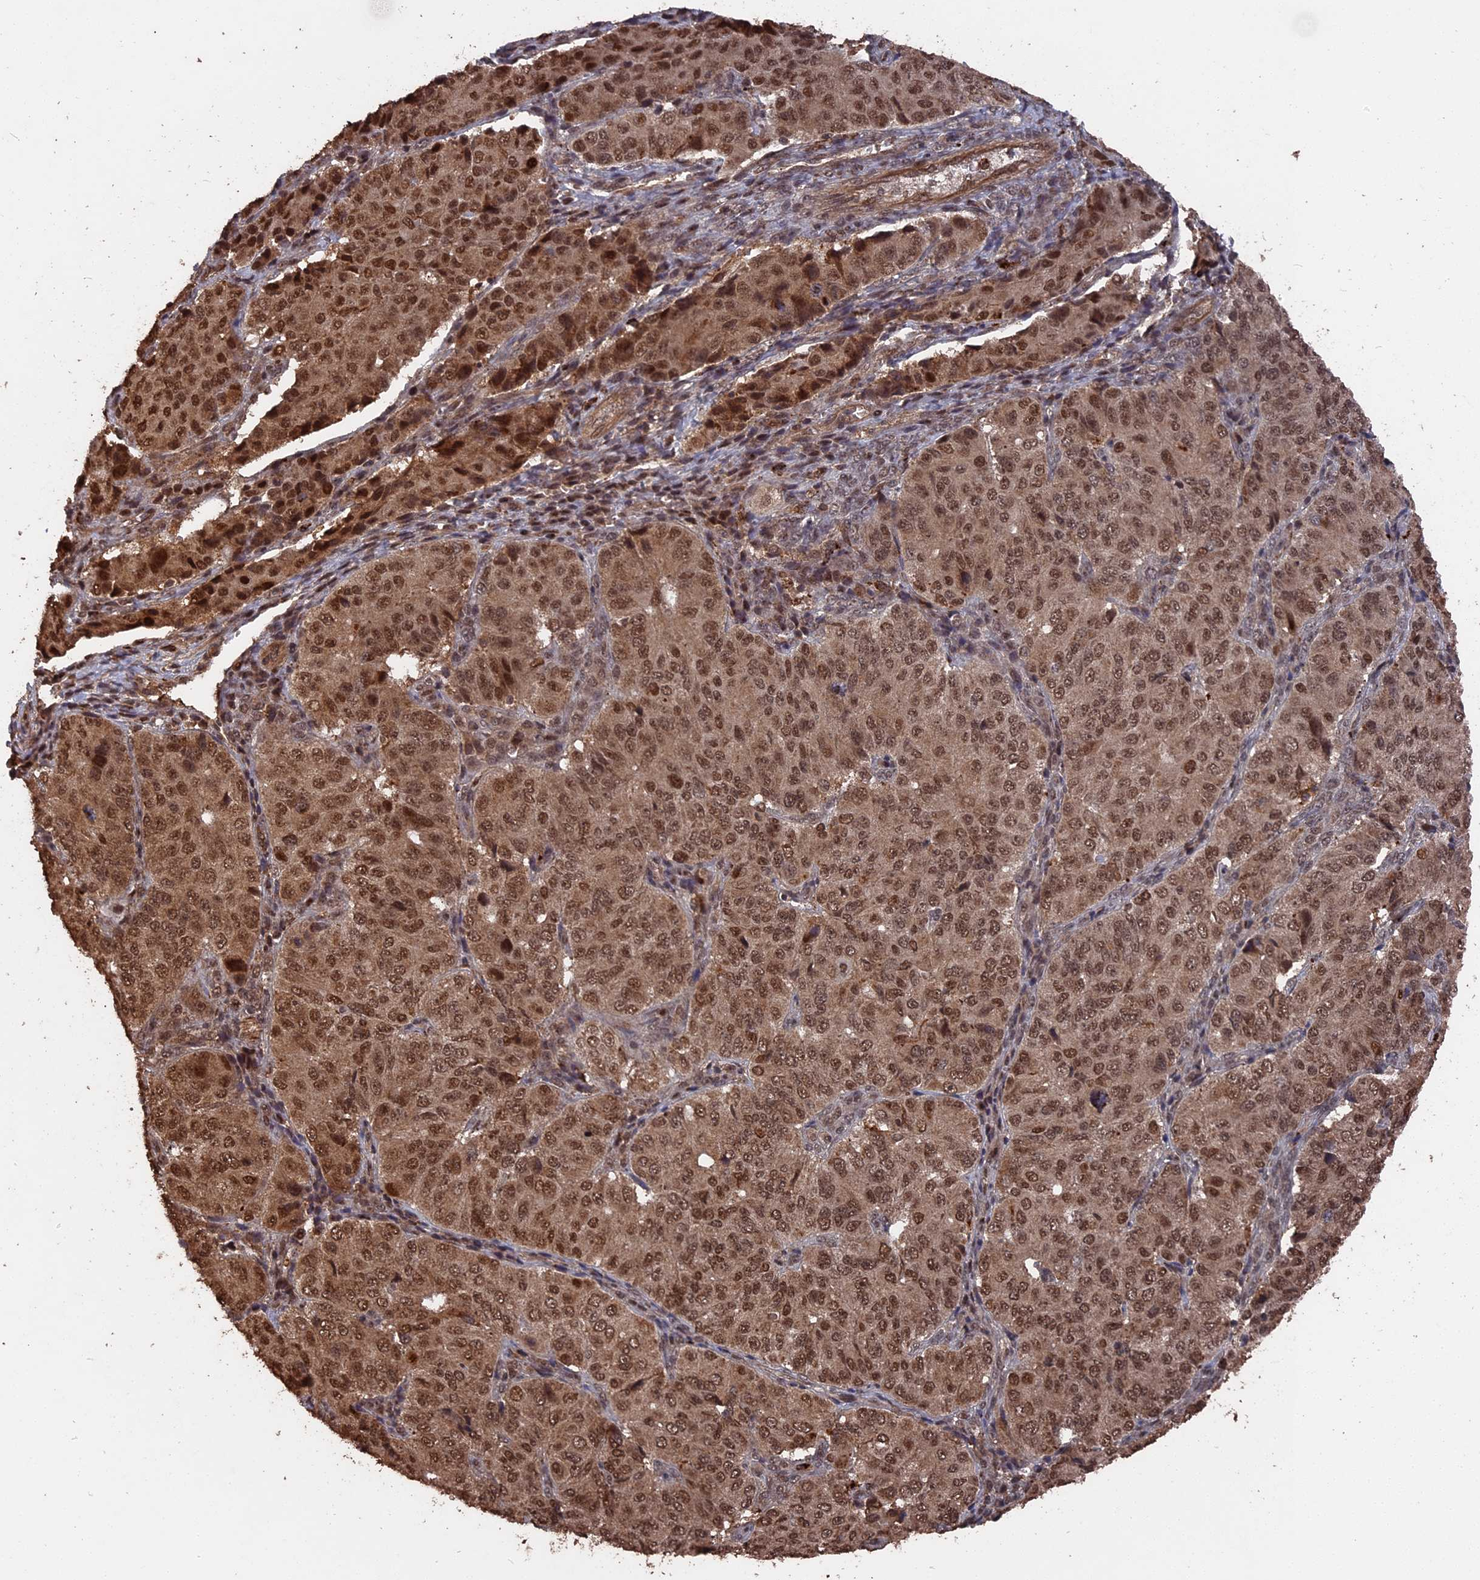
{"staining": {"intensity": "moderate", "quantity": ">75%", "location": "nuclear"}, "tissue": "ovarian cancer", "cell_type": "Tumor cells", "image_type": "cancer", "snomed": [{"axis": "morphology", "description": "Carcinoma, endometroid"}, {"axis": "topography", "description": "Ovary"}], "caption": "This photomicrograph demonstrates ovarian cancer (endometroid carcinoma) stained with immunohistochemistry (IHC) to label a protein in brown. The nuclear of tumor cells show moderate positivity for the protein. Nuclei are counter-stained blue.", "gene": "TELO2", "patient": {"sex": "female", "age": 51}}